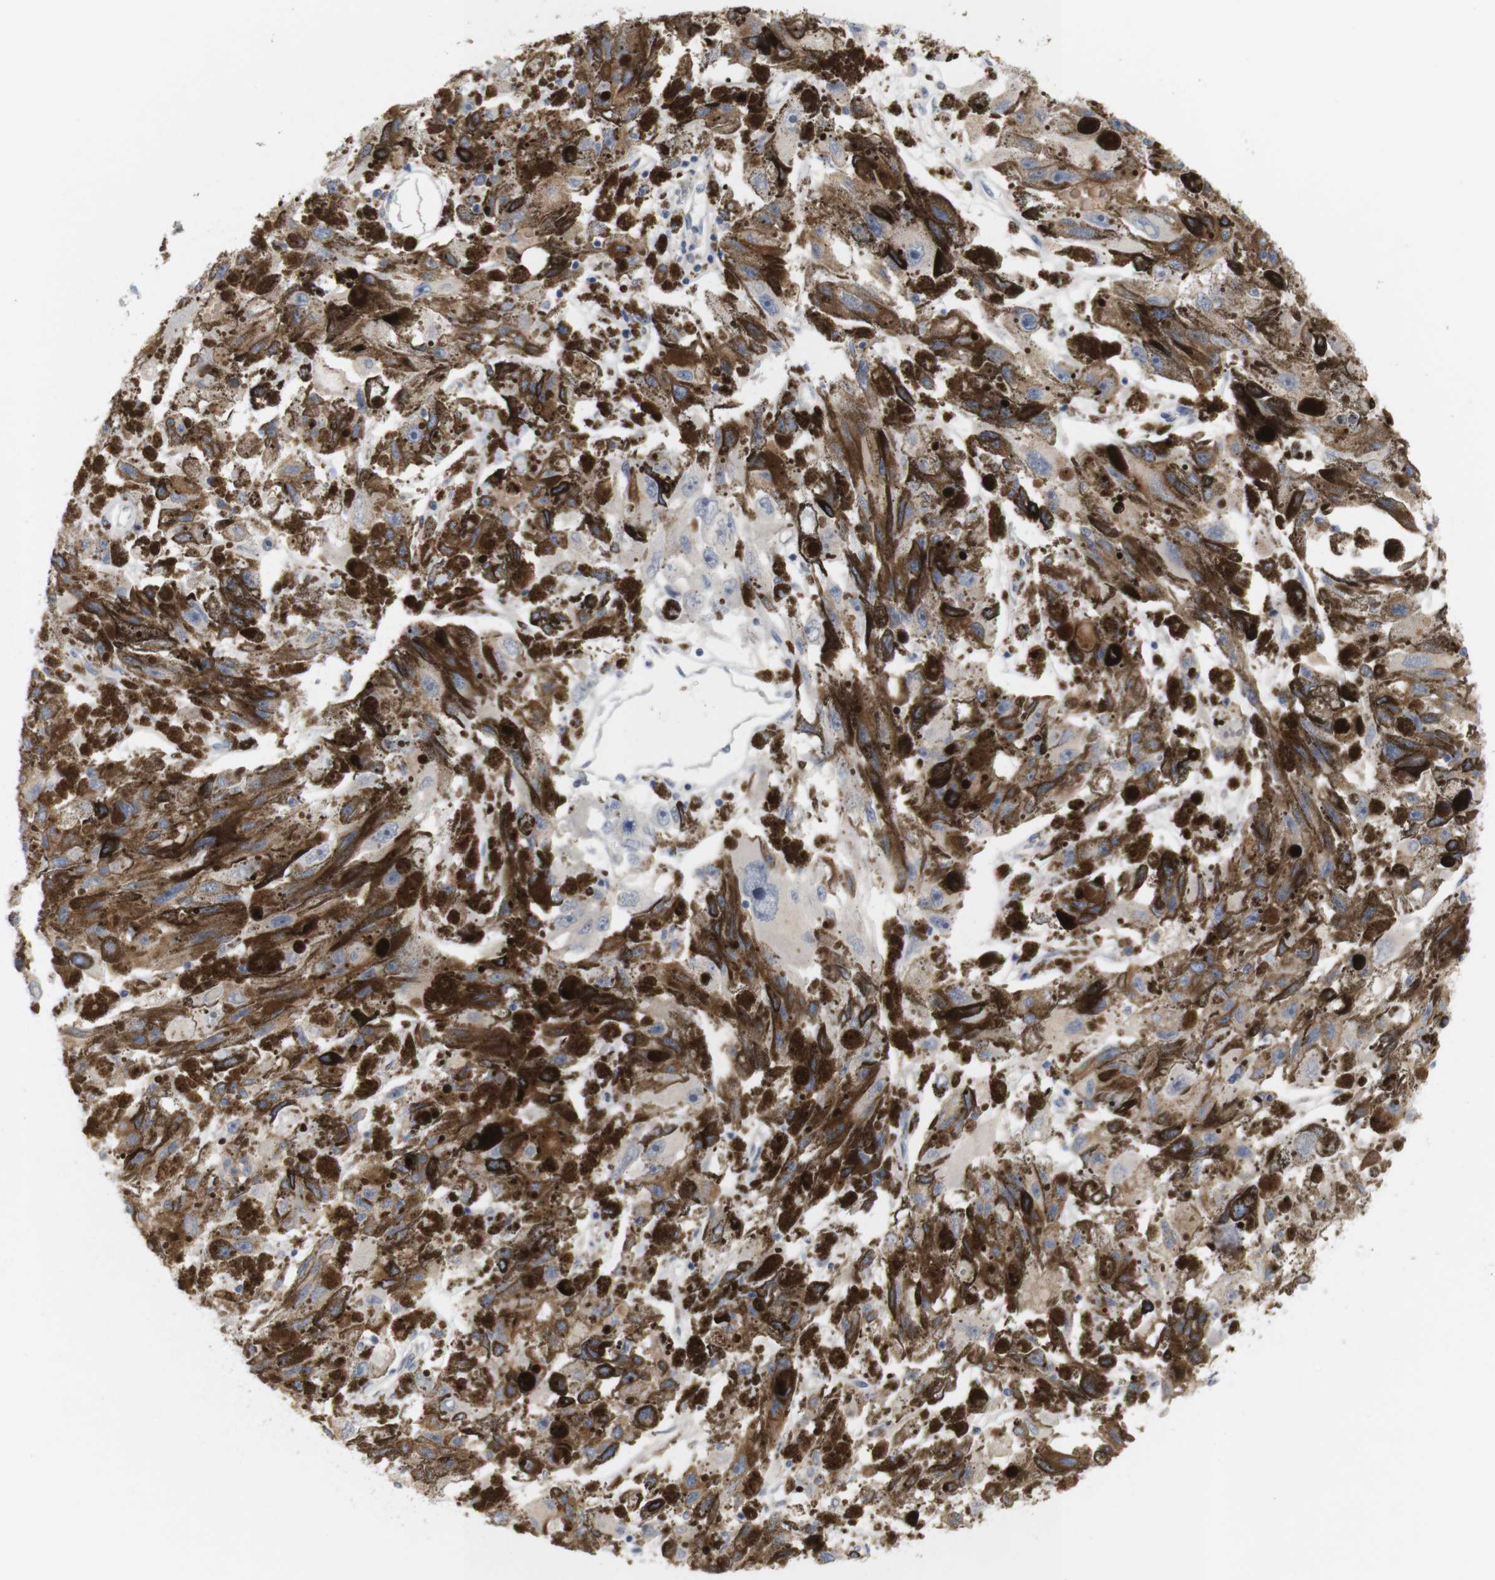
{"staining": {"intensity": "negative", "quantity": "none", "location": "none"}, "tissue": "melanoma", "cell_type": "Tumor cells", "image_type": "cancer", "snomed": [{"axis": "morphology", "description": "Malignant melanoma, NOS"}, {"axis": "topography", "description": "Skin"}], "caption": "Protein analysis of malignant melanoma reveals no significant expression in tumor cells.", "gene": "ITPR1", "patient": {"sex": "female", "age": 104}}